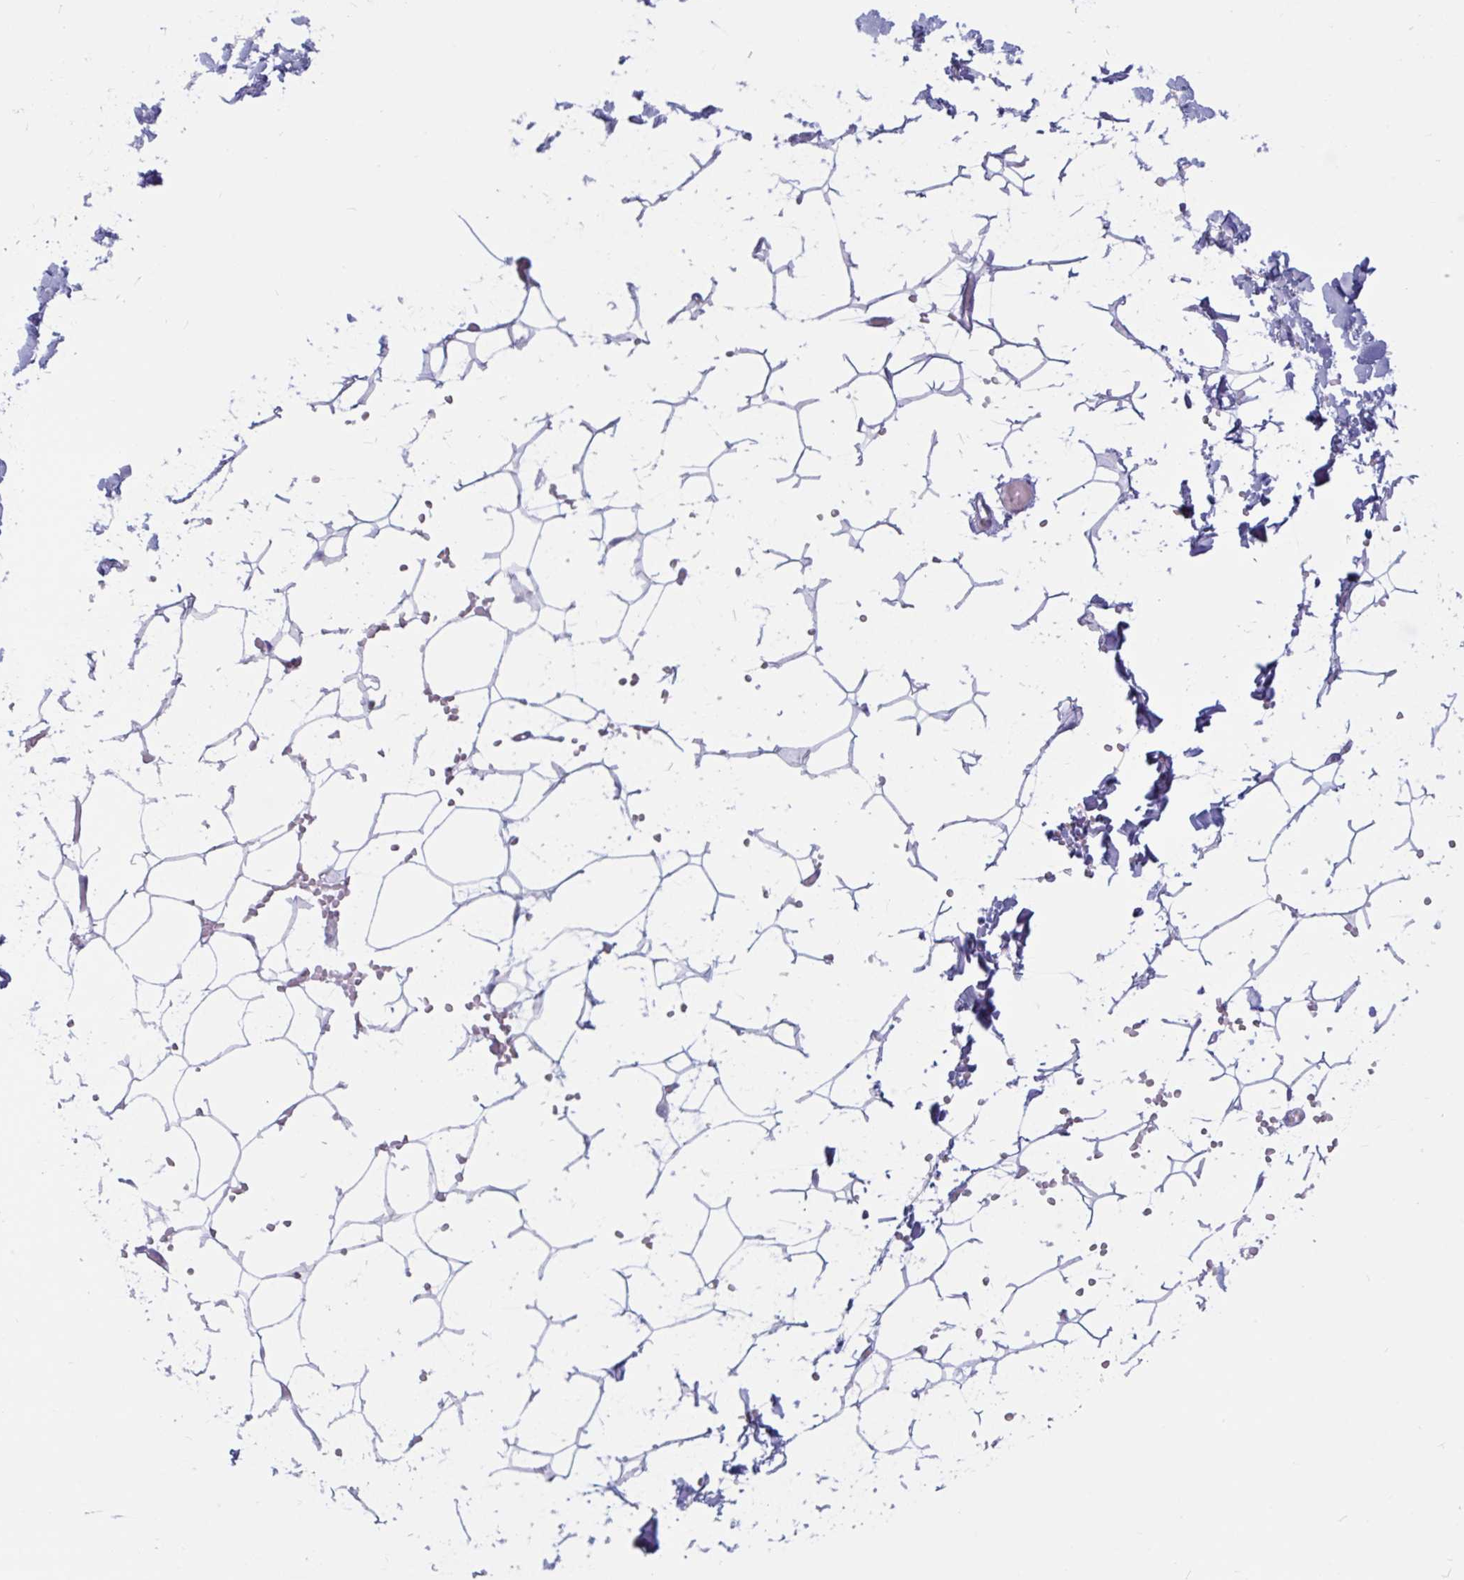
{"staining": {"intensity": "negative", "quantity": "none", "location": "none"}, "tissue": "adipose tissue", "cell_type": "Adipocytes", "image_type": "normal", "snomed": [{"axis": "morphology", "description": "Normal tissue, NOS"}, {"axis": "topography", "description": "Skin"}, {"axis": "topography", "description": "Peripheral nerve tissue"}], "caption": "IHC of normal adipose tissue displays no positivity in adipocytes. The staining is performed using DAB (3,3'-diaminobenzidine) brown chromogen with nuclei counter-stained in using hematoxylin.", "gene": "BBS10", "patient": {"sex": "female", "age": 56}}